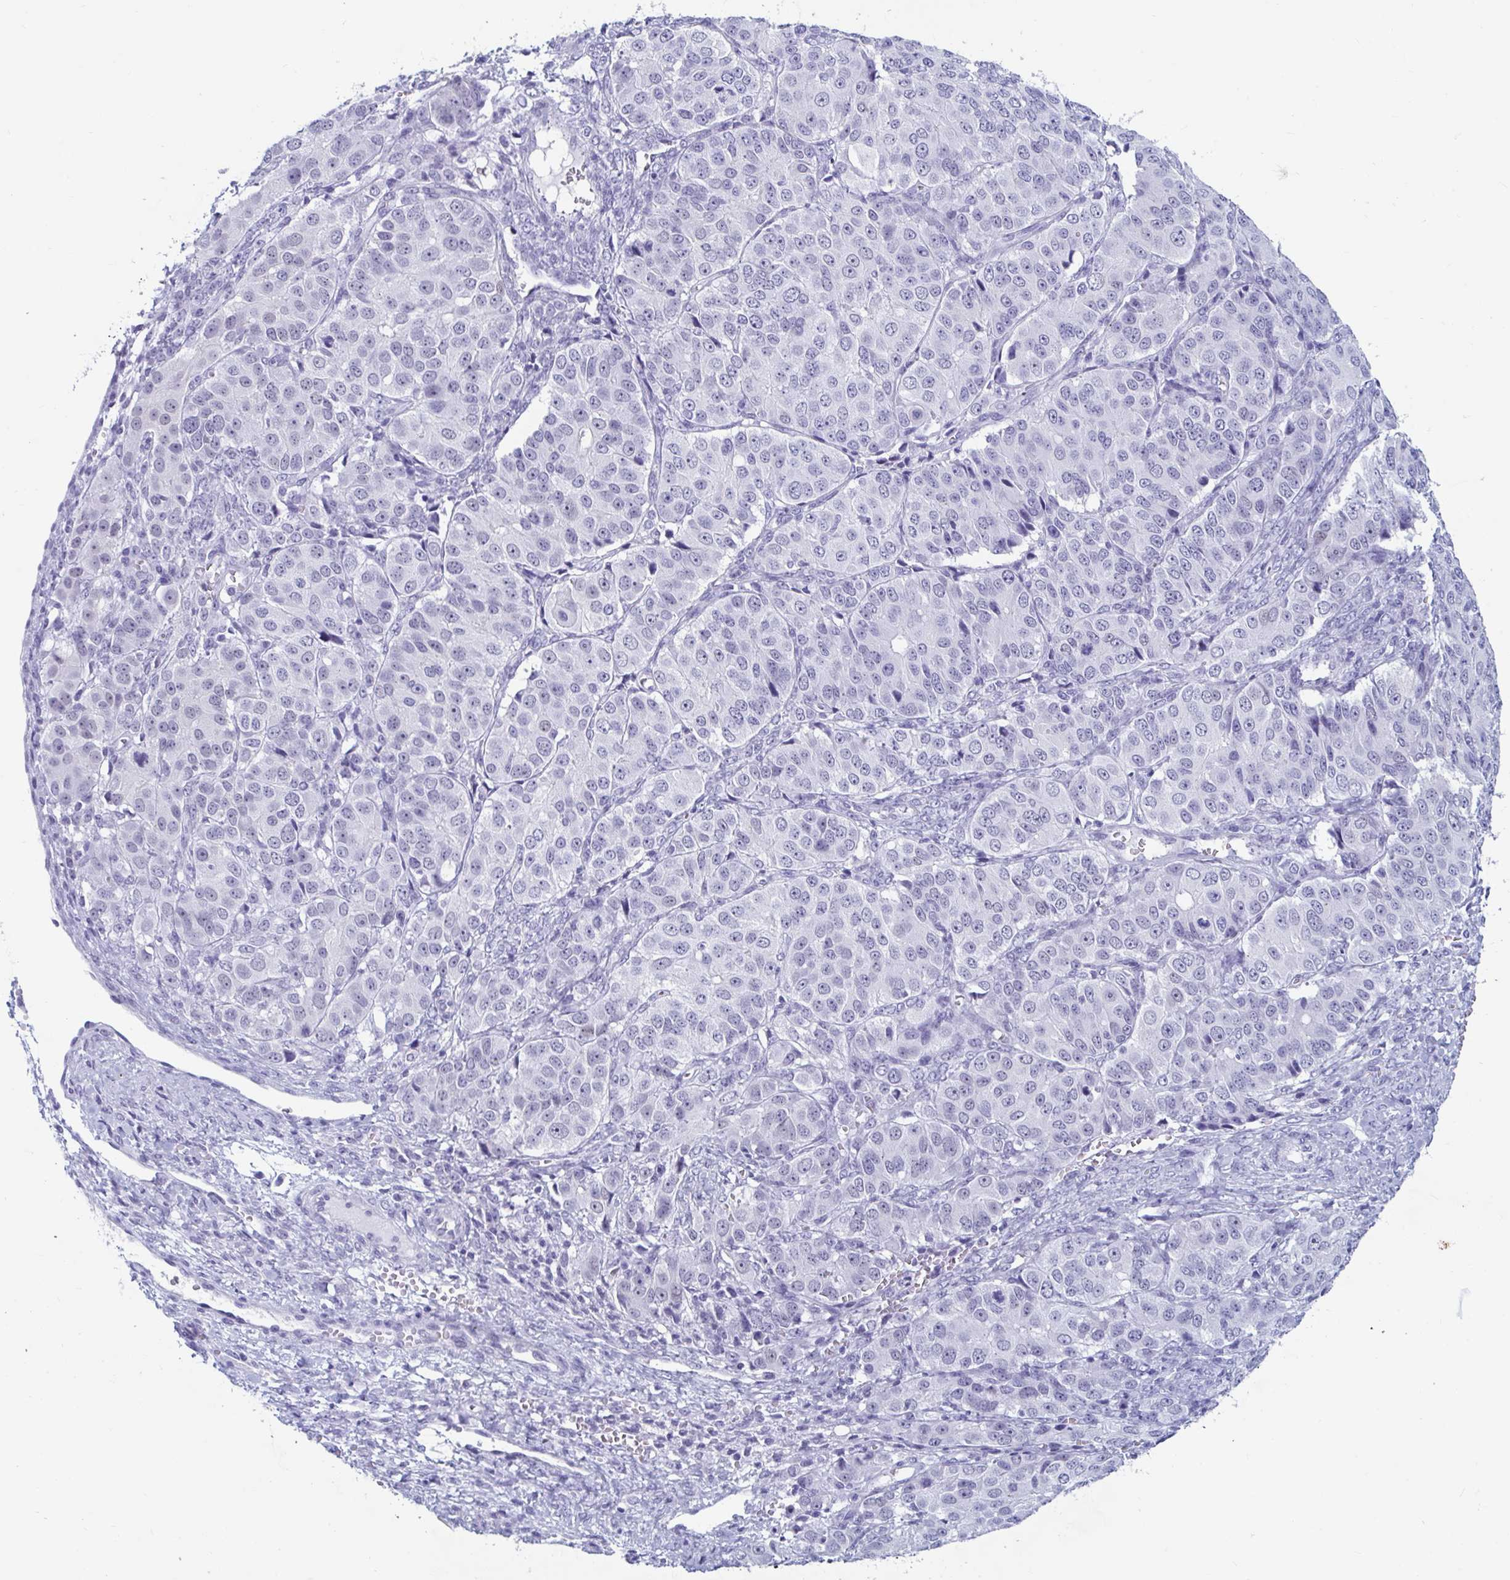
{"staining": {"intensity": "negative", "quantity": "none", "location": "none"}, "tissue": "ovarian cancer", "cell_type": "Tumor cells", "image_type": "cancer", "snomed": [{"axis": "morphology", "description": "Carcinoma, endometroid"}, {"axis": "topography", "description": "Ovary"}], "caption": "DAB immunohistochemical staining of human endometroid carcinoma (ovarian) displays no significant staining in tumor cells. Brightfield microscopy of immunohistochemistry (IHC) stained with DAB (3,3'-diaminobenzidine) (brown) and hematoxylin (blue), captured at high magnification.", "gene": "GKN2", "patient": {"sex": "female", "age": 51}}